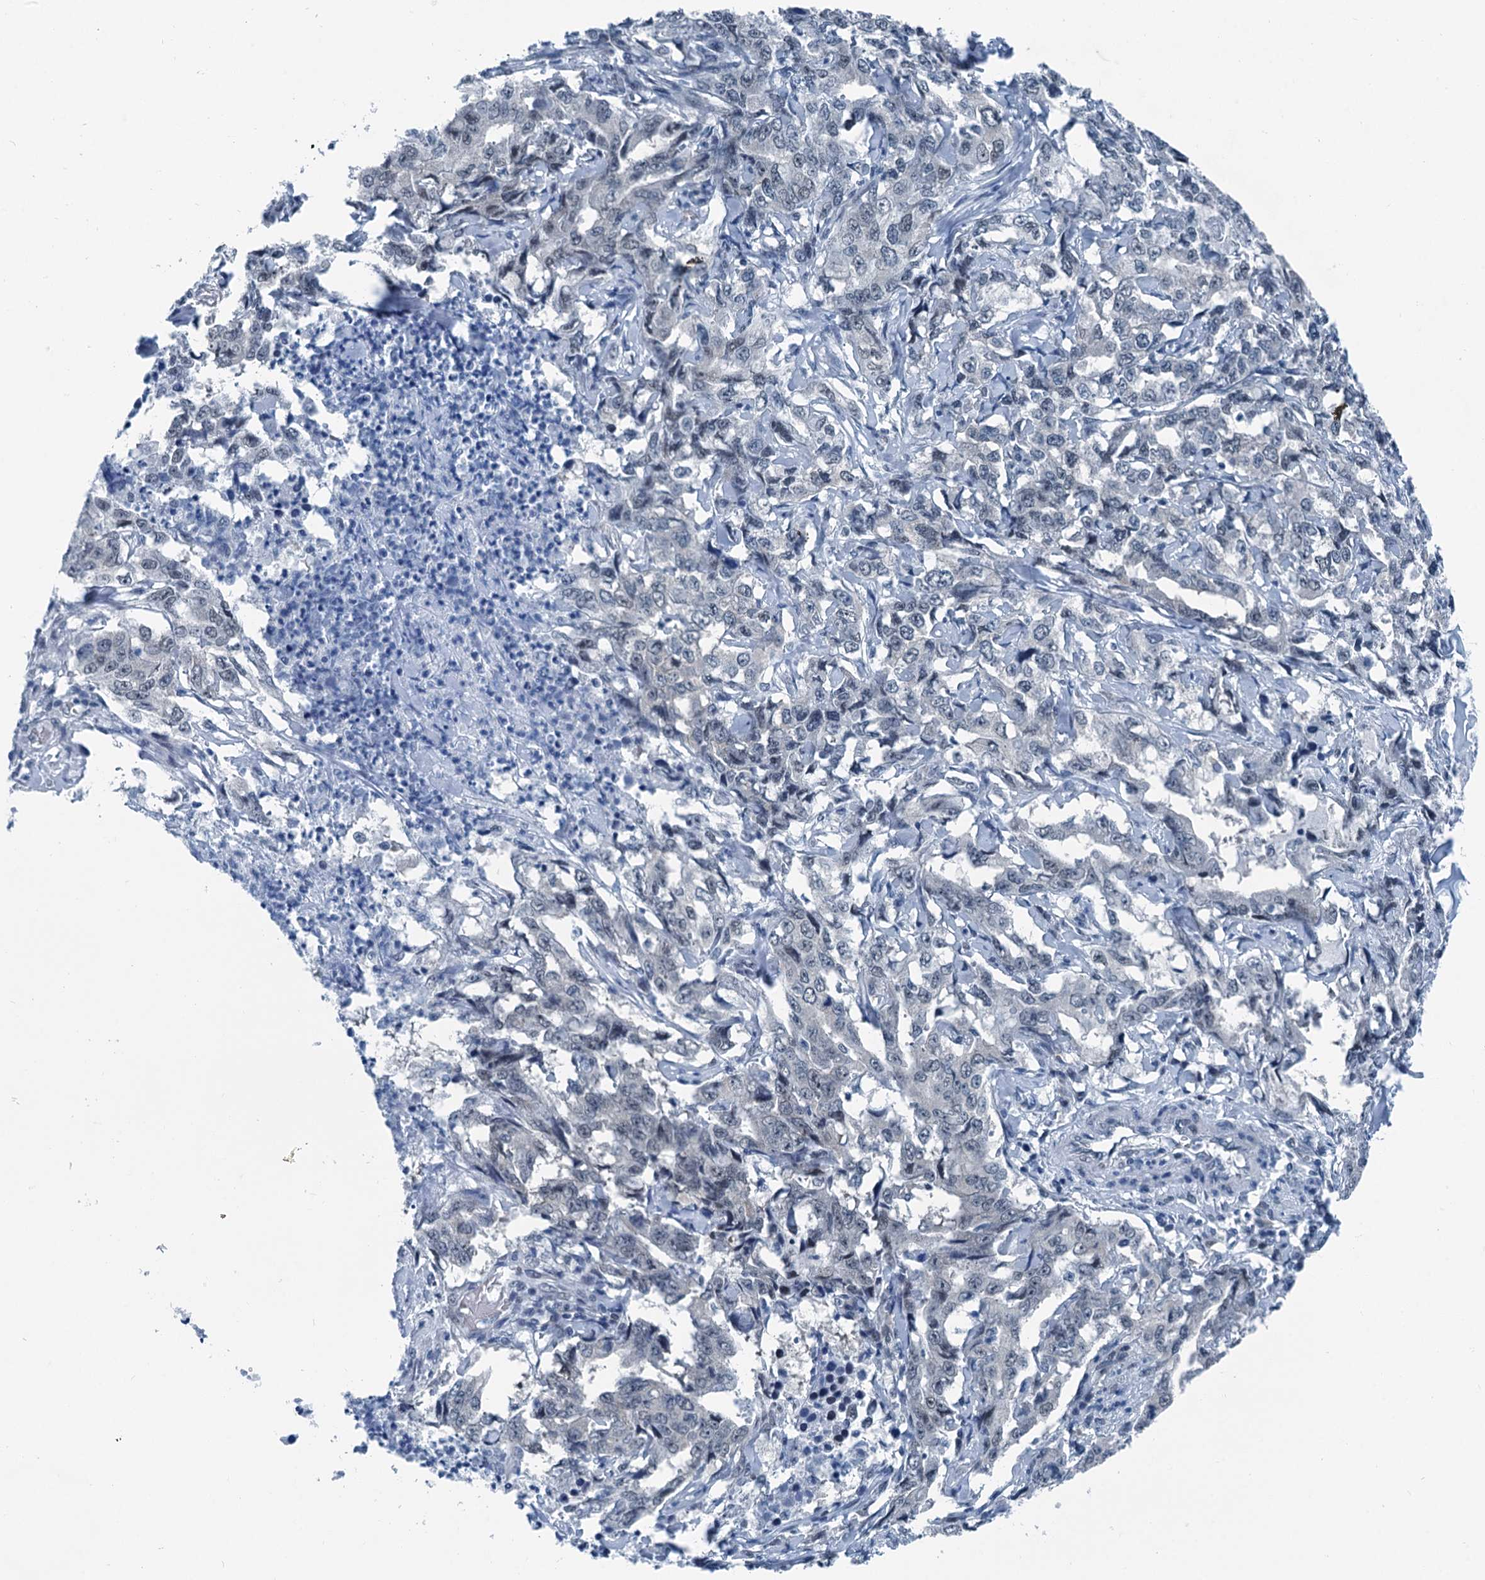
{"staining": {"intensity": "negative", "quantity": "none", "location": "none"}, "tissue": "lung cancer", "cell_type": "Tumor cells", "image_type": "cancer", "snomed": [{"axis": "morphology", "description": "Adenocarcinoma, NOS"}, {"axis": "topography", "description": "Lung"}], "caption": "Lung cancer (adenocarcinoma) was stained to show a protein in brown. There is no significant staining in tumor cells. Nuclei are stained in blue.", "gene": "TRPT1", "patient": {"sex": "female", "age": 51}}